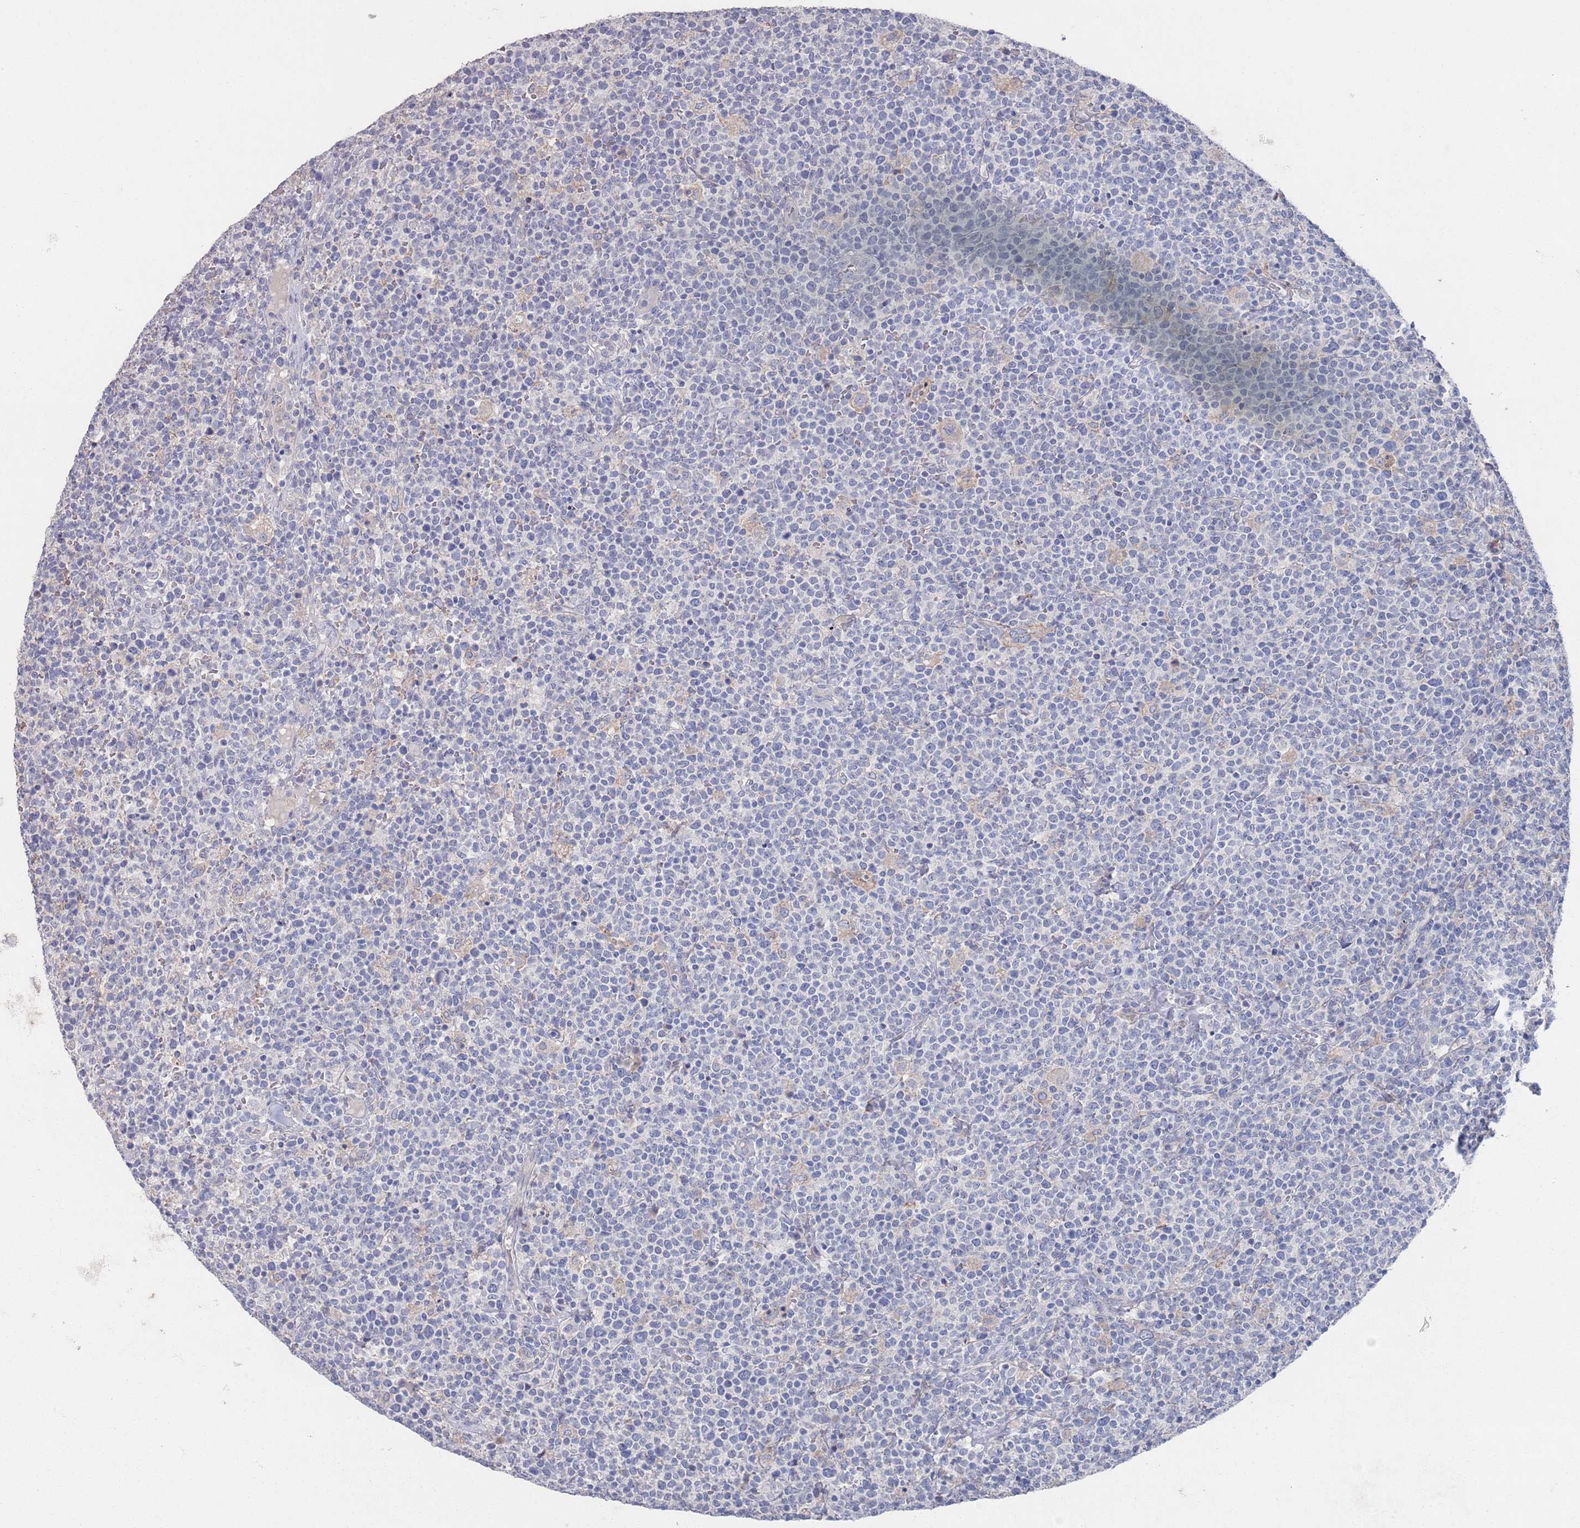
{"staining": {"intensity": "negative", "quantity": "none", "location": "none"}, "tissue": "lymphoma", "cell_type": "Tumor cells", "image_type": "cancer", "snomed": [{"axis": "morphology", "description": "Malignant lymphoma, non-Hodgkin's type, High grade"}, {"axis": "topography", "description": "Lymph node"}], "caption": "A micrograph of malignant lymphoma, non-Hodgkin's type (high-grade) stained for a protein demonstrates no brown staining in tumor cells.", "gene": "PROM2", "patient": {"sex": "male", "age": 61}}